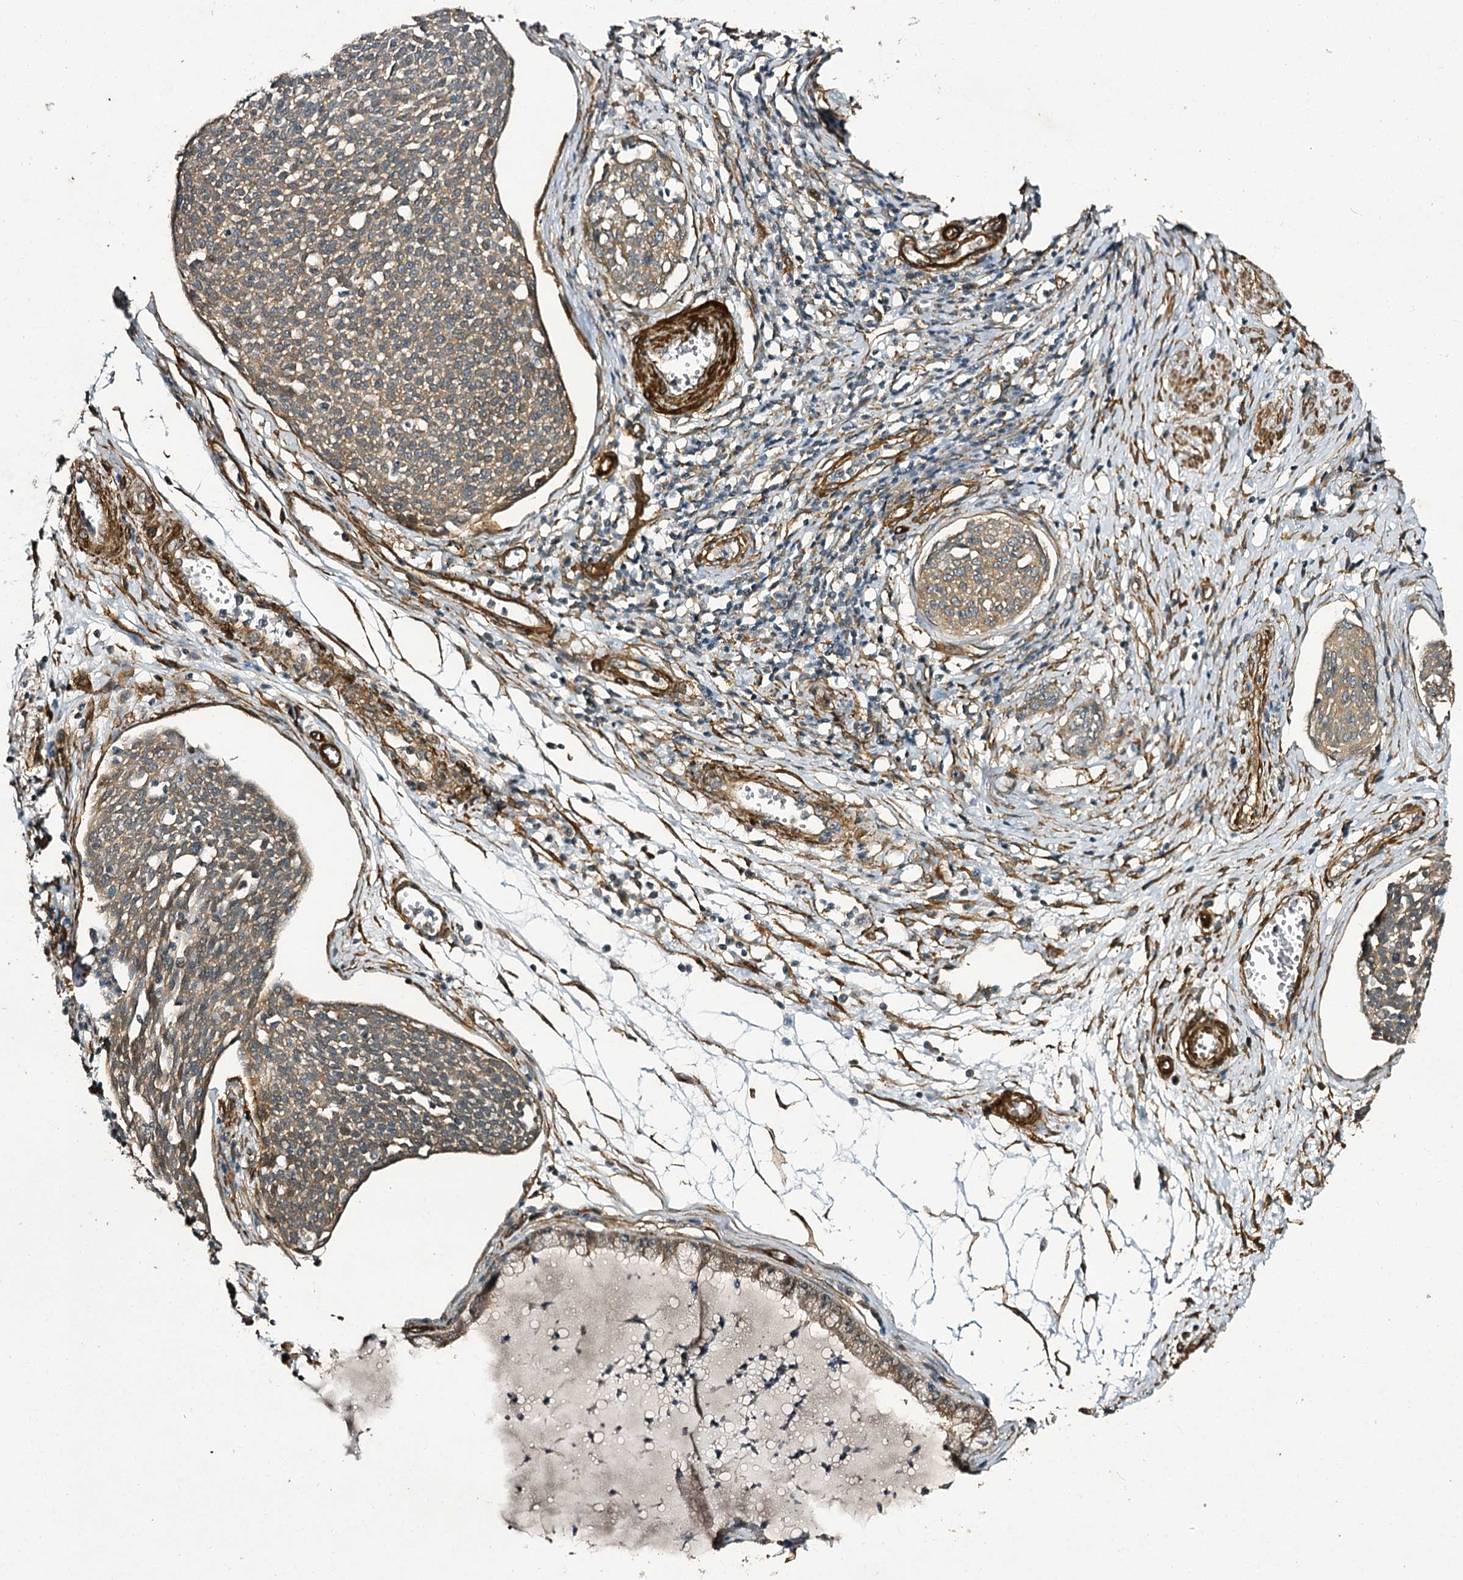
{"staining": {"intensity": "moderate", "quantity": ">75%", "location": "cytoplasmic/membranous"}, "tissue": "cervical cancer", "cell_type": "Tumor cells", "image_type": "cancer", "snomed": [{"axis": "morphology", "description": "Squamous cell carcinoma, NOS"}, {"axis": "topography", "description": "Cervix"}], "caption": "Human cervical cancer stained for a protein (brown) exhibits moderate cytoplasmic/membranous positive expression in approximately >75% of tumor cells.", "gene": "MYO1C", "patient": {"sex": "female", "age": 34}}